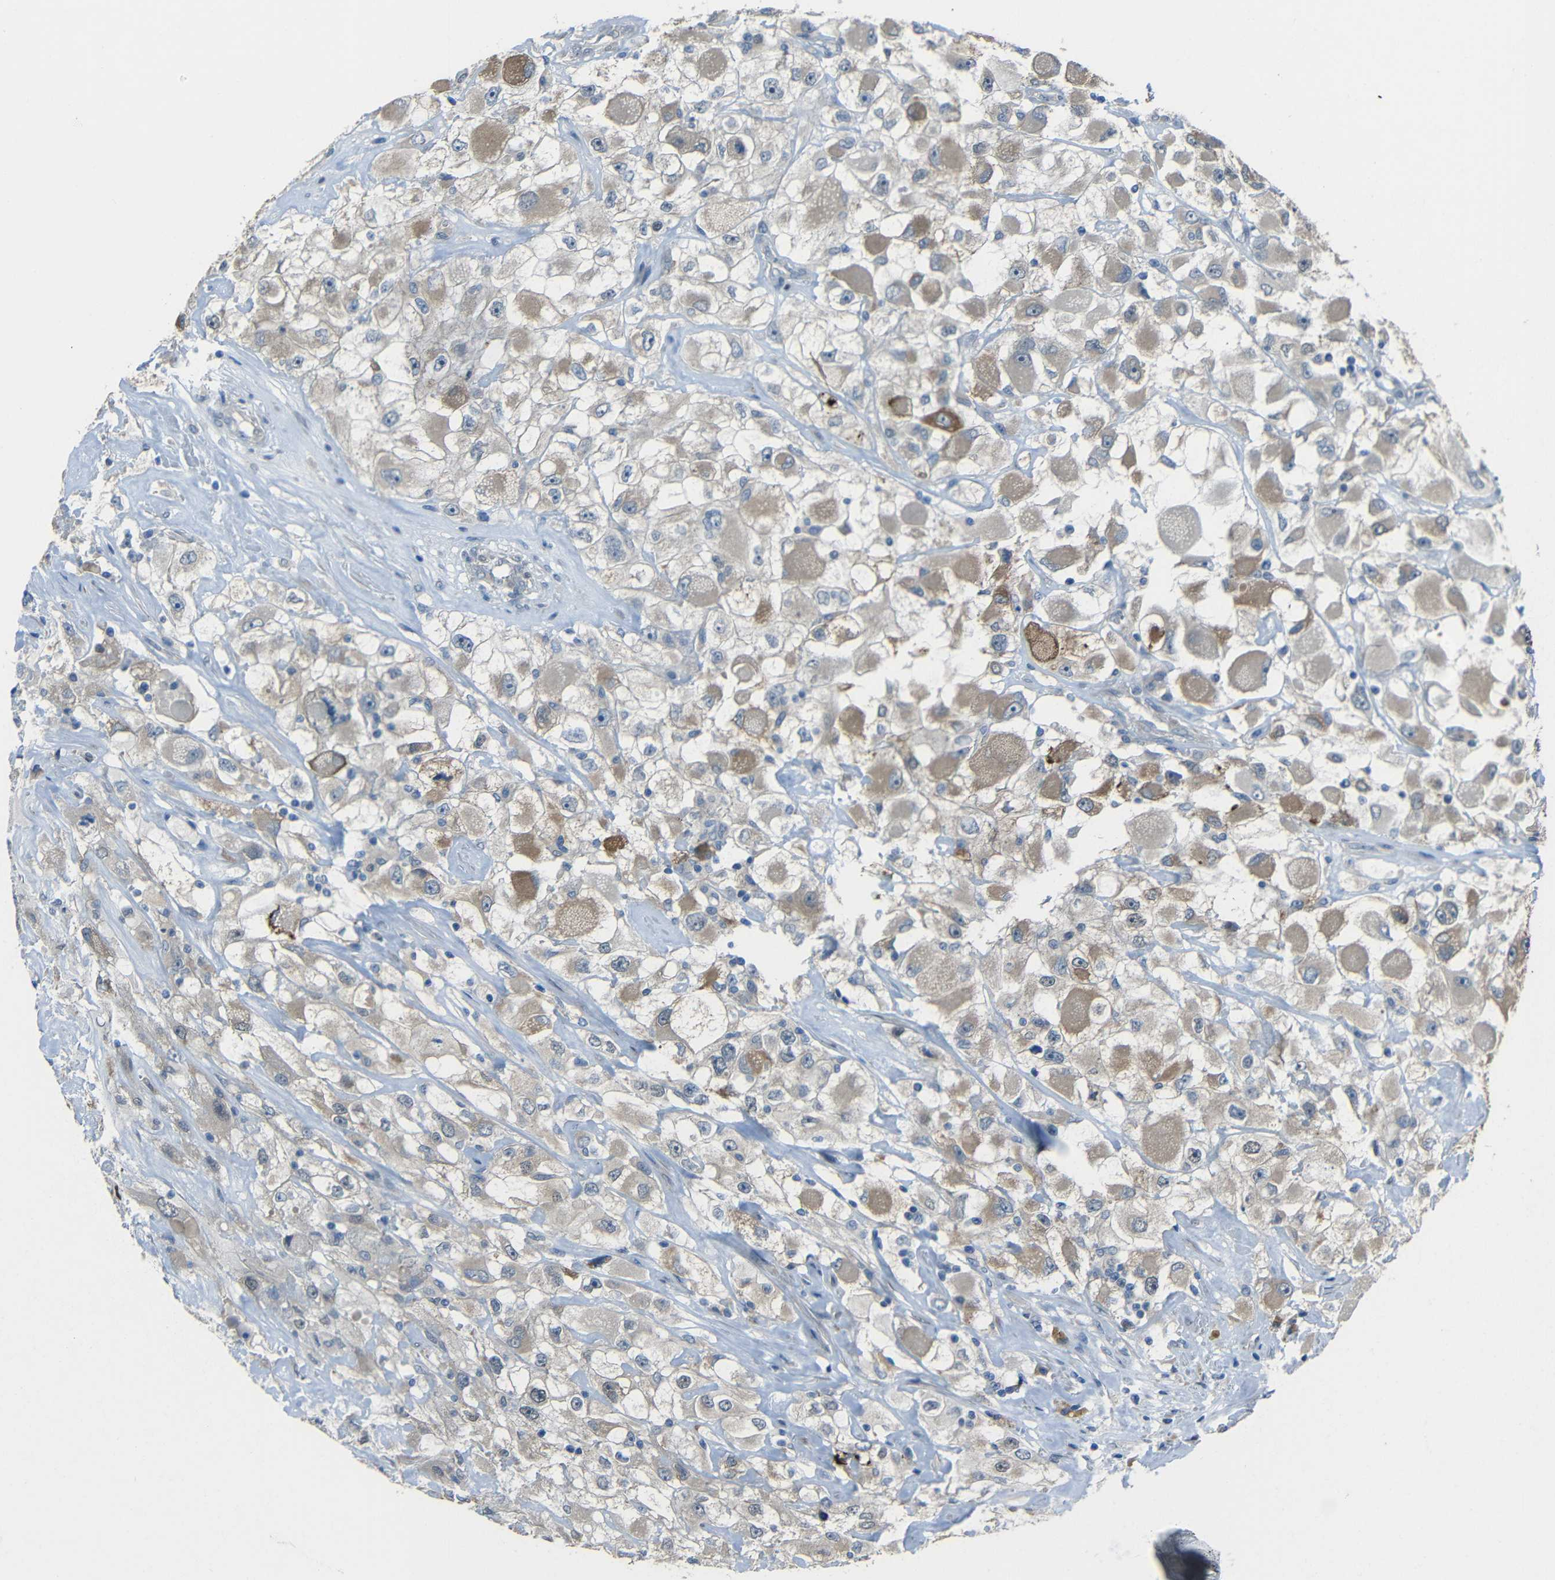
{"staining": {"intensity": "moderate", "quantity": "25%-75%", "location": "cytoplasmic/membranous"}, "tissue": "renal cancer", "cell_type": "Tumor cells", "image_type": "cancer", "snomed": [{"axis": "morphology", "description": "Adenocarcinoma, NOS"}, {"axis": "topography", "description": "Kidney"}], "caption": "Adenocarcinoma (renal) tissue displays moderate cytoplasmic/membranous positivity in approximately 25%-75% of tumor cells, visualized by immunohistochemistry. (IHC, brightfield microscopy, high magnification).", "gene": "STBD1", "patient": {"sex": "female", "age": 52}}